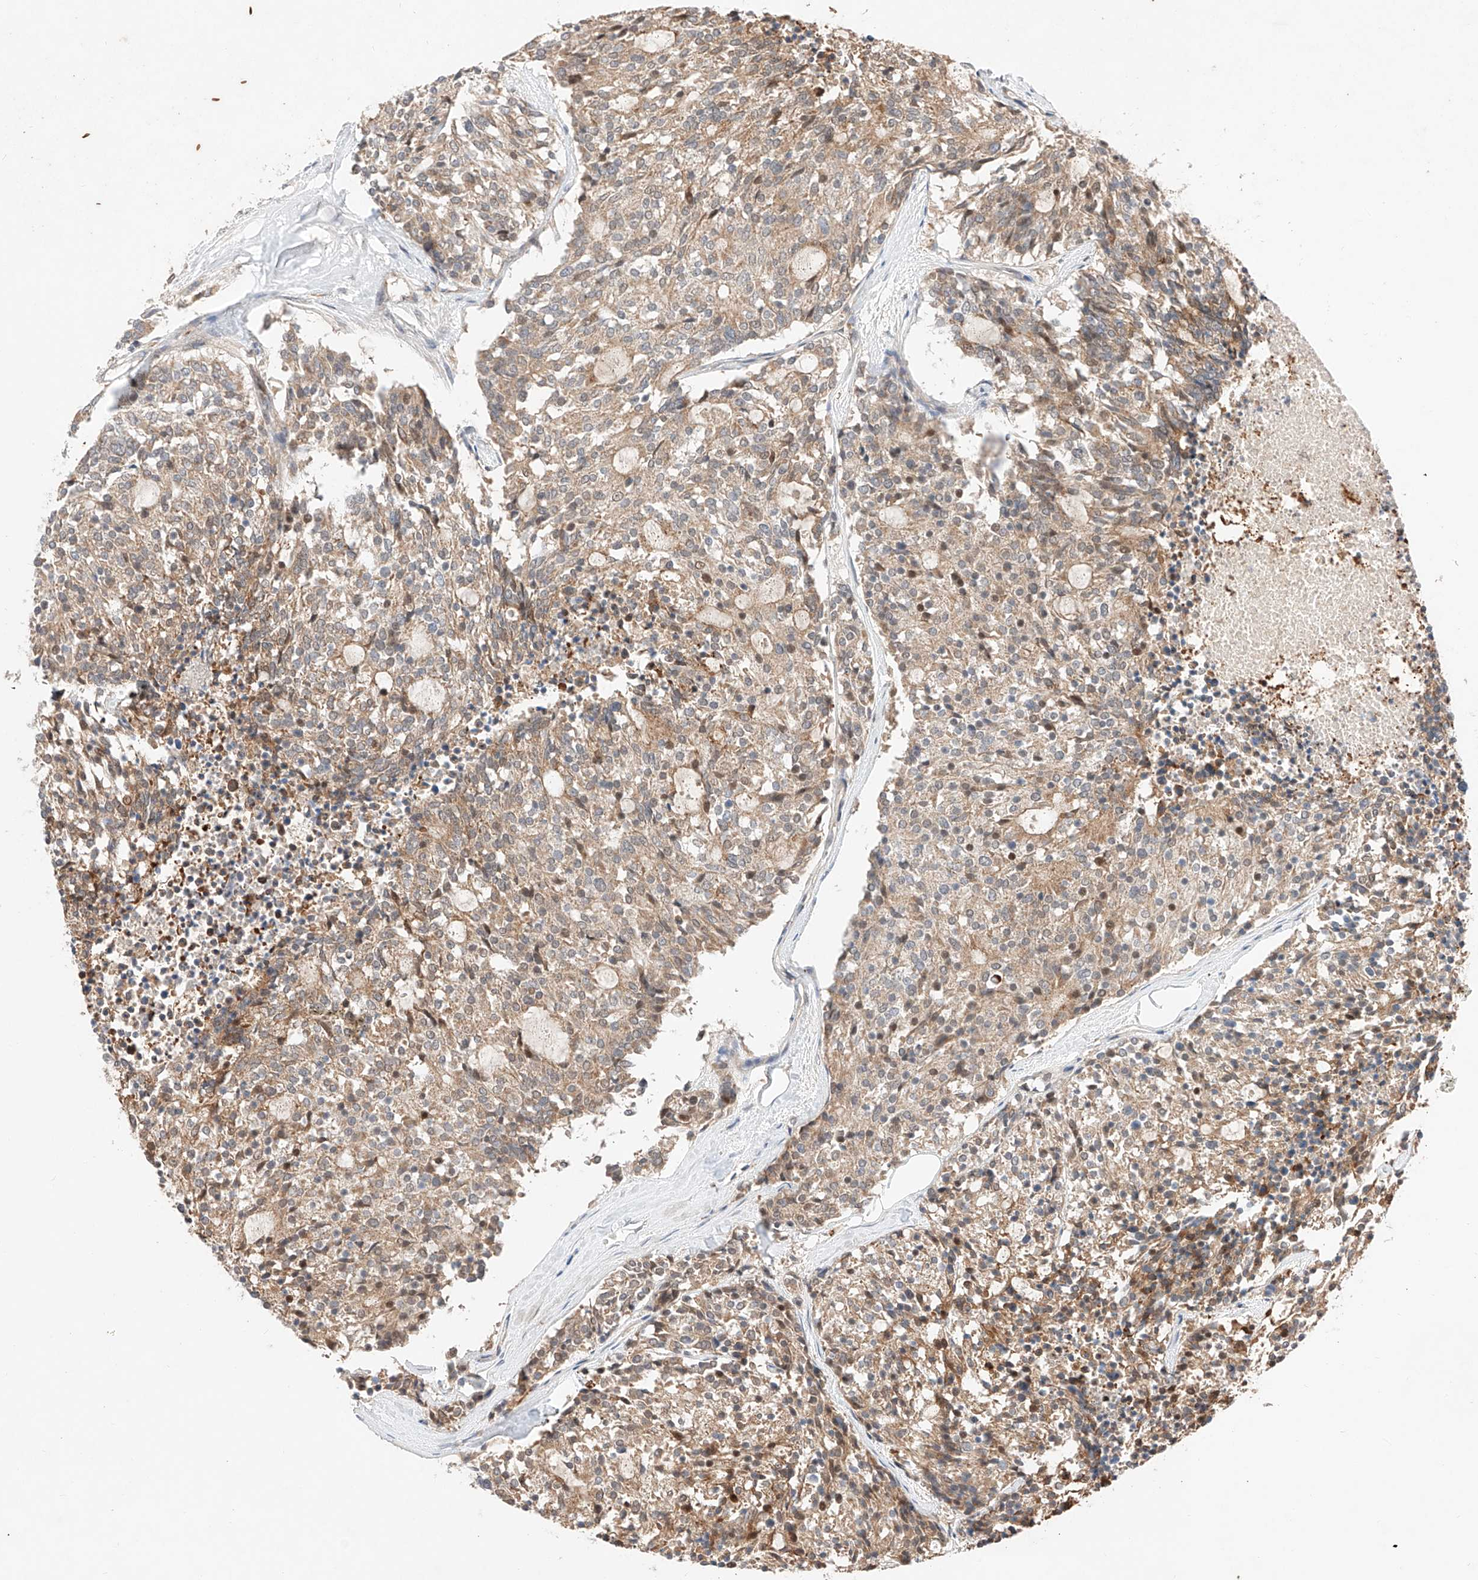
{"staining": {"intensity": "moderate", "quantity": ">75%", "location": "cytoplasmic/membranous"}, "tissue": "carcinoid", "cell_type": "Tumor cells", "image_type": "cancer", "snomed": [{"axis": "morphology", "description": "Carcinoid, malignant, NOS"}, {"axis": "topography", "description": "Pancreas"}], "caption": "A high-resolution histopathology image shows immunohistochemistry staining of carcinoid, which reveals moderate cytoplasmic/membranous positivity in approximately >75% of tumor cells.", "gene": "GCNT1", "patient": {"sex": "female", "age": 54}}